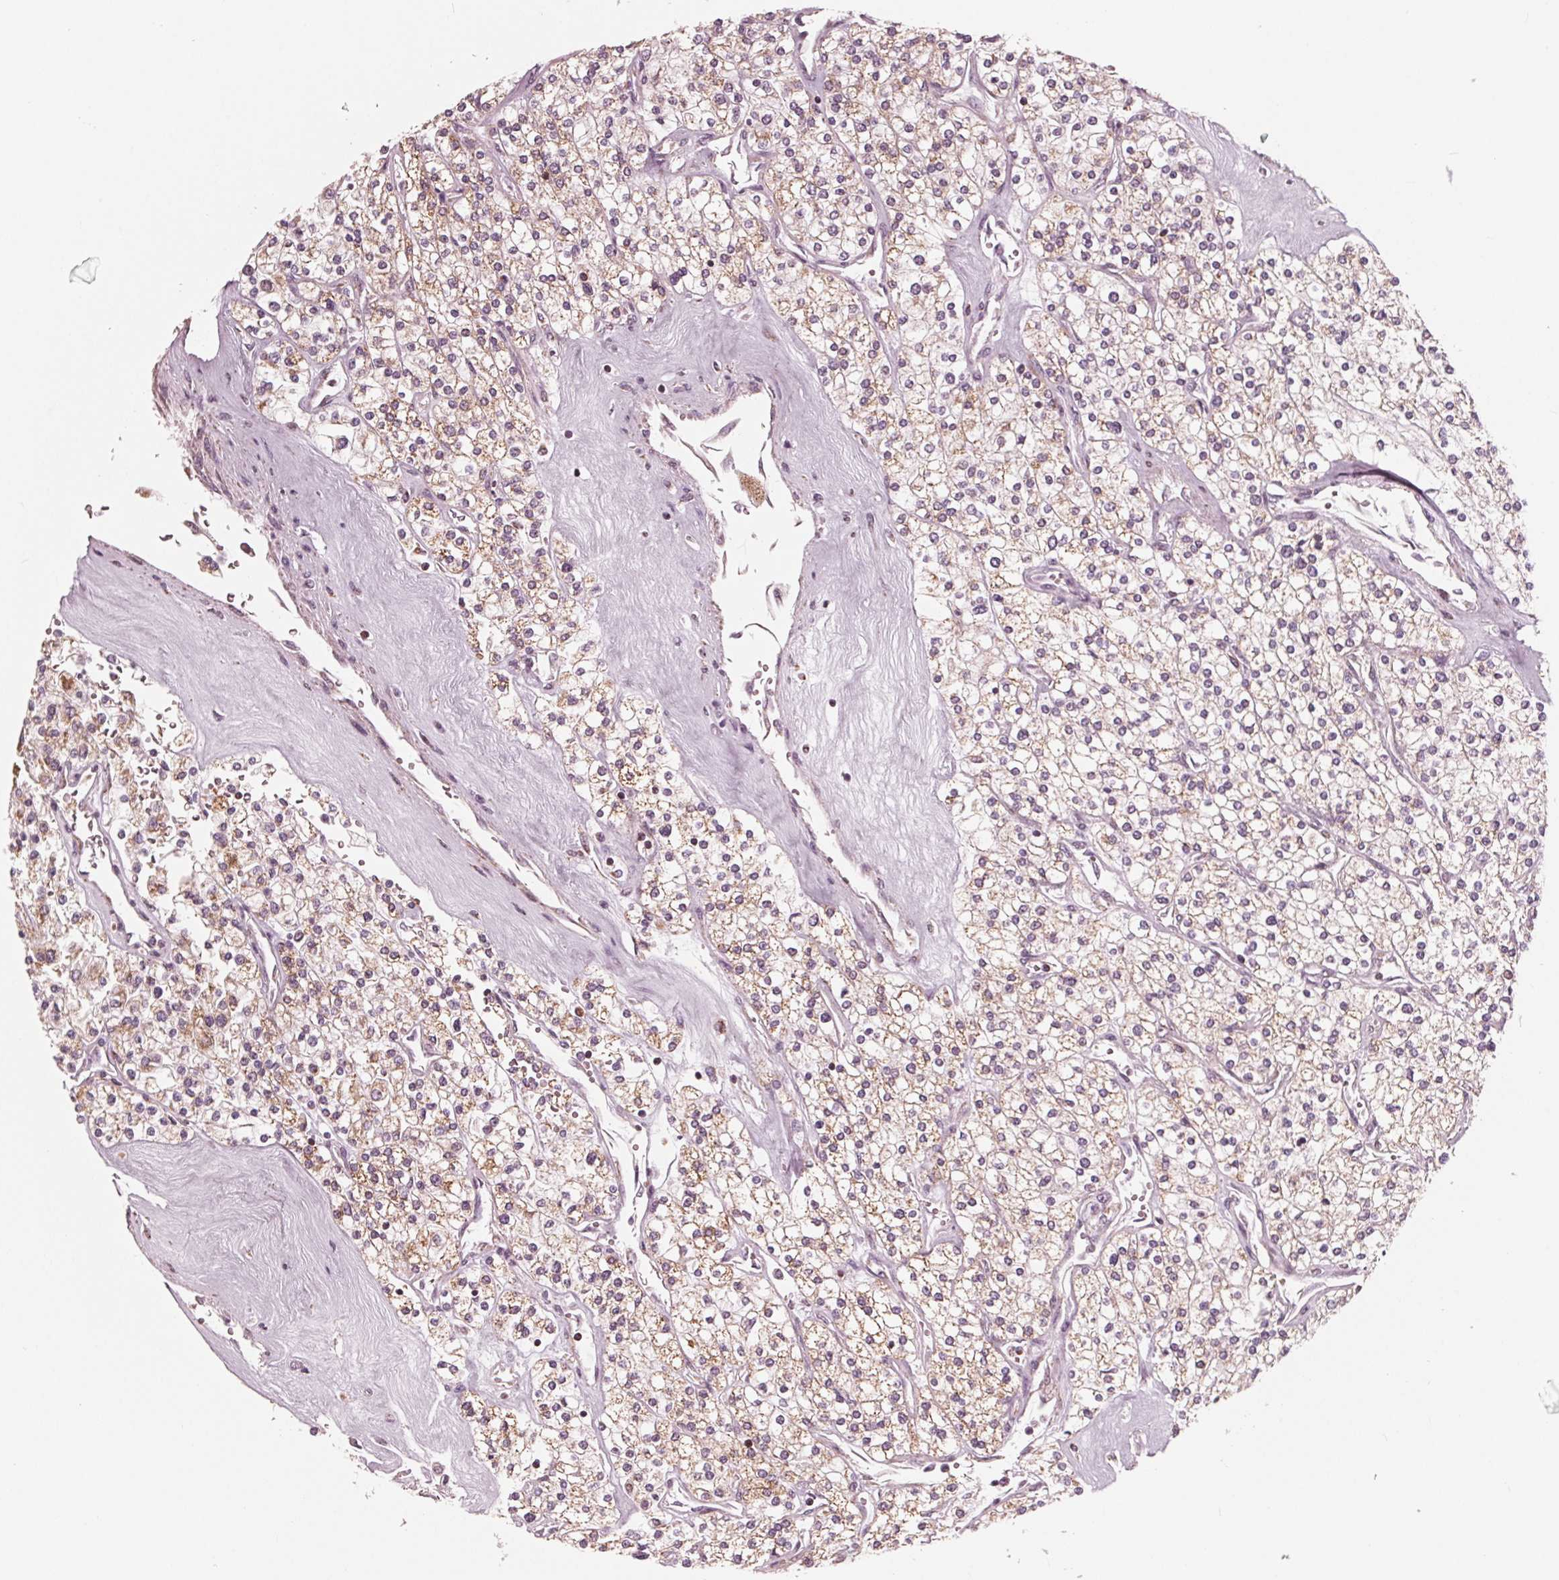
{"staining": {"intensity": "moderate", "quantity": "25%-75%", "location": "cytoplasmic/membranous"}, "tissue": "renal cancer", "cell_type": "Tumor cells", "image_type": "cancer", "snomed": [{"axis": "morphology", "description": "Adenocarcinoma, NOS"}, {"axis": "topography", "description": "Kidney"}], "caption": "Human adenocarcinoma (renal) stained with a protein marker exhibits moderate staining in tumor cells.", "gene": "DCAF4L2", "patient": {"sex": "male", "age": 80}}